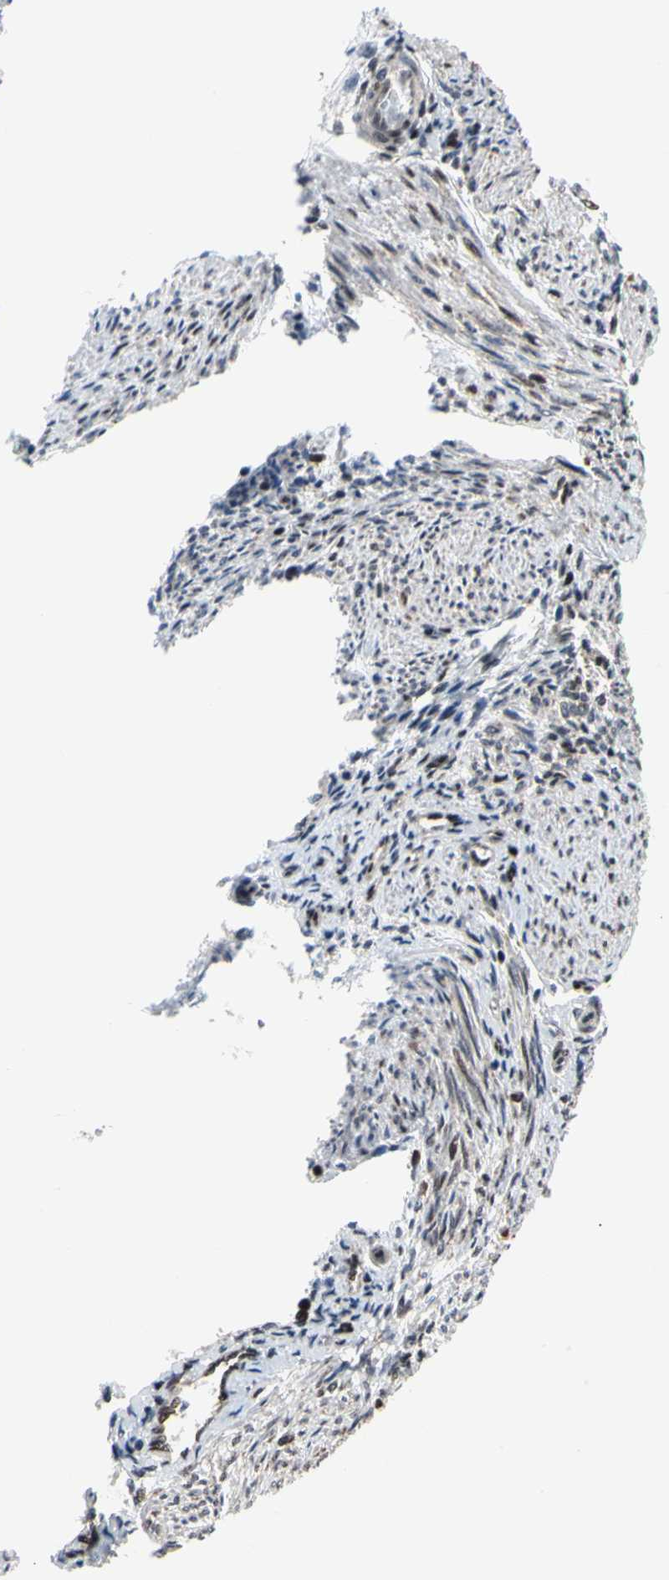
{"staining": {"intensity": "moderate", "quantity": "<25%", "location": "nuclear"}, "tissue": "endometrium", "cell_type": "Cells in endometrial stroma", "image_type": "normal", "snomed": [{"axis": "morphology", "description": "Normal tissue, NOS"}, {"axis": "topography", "description": "Endometrium"}], "caption": "Brown immunohistochemical staining in benign human endometrium reveals moderate nuclear staining in approximately <25% of cells in endometrial stroma.", "gene": "E2F1", "patient": {"sex": "female", "age": 36}}